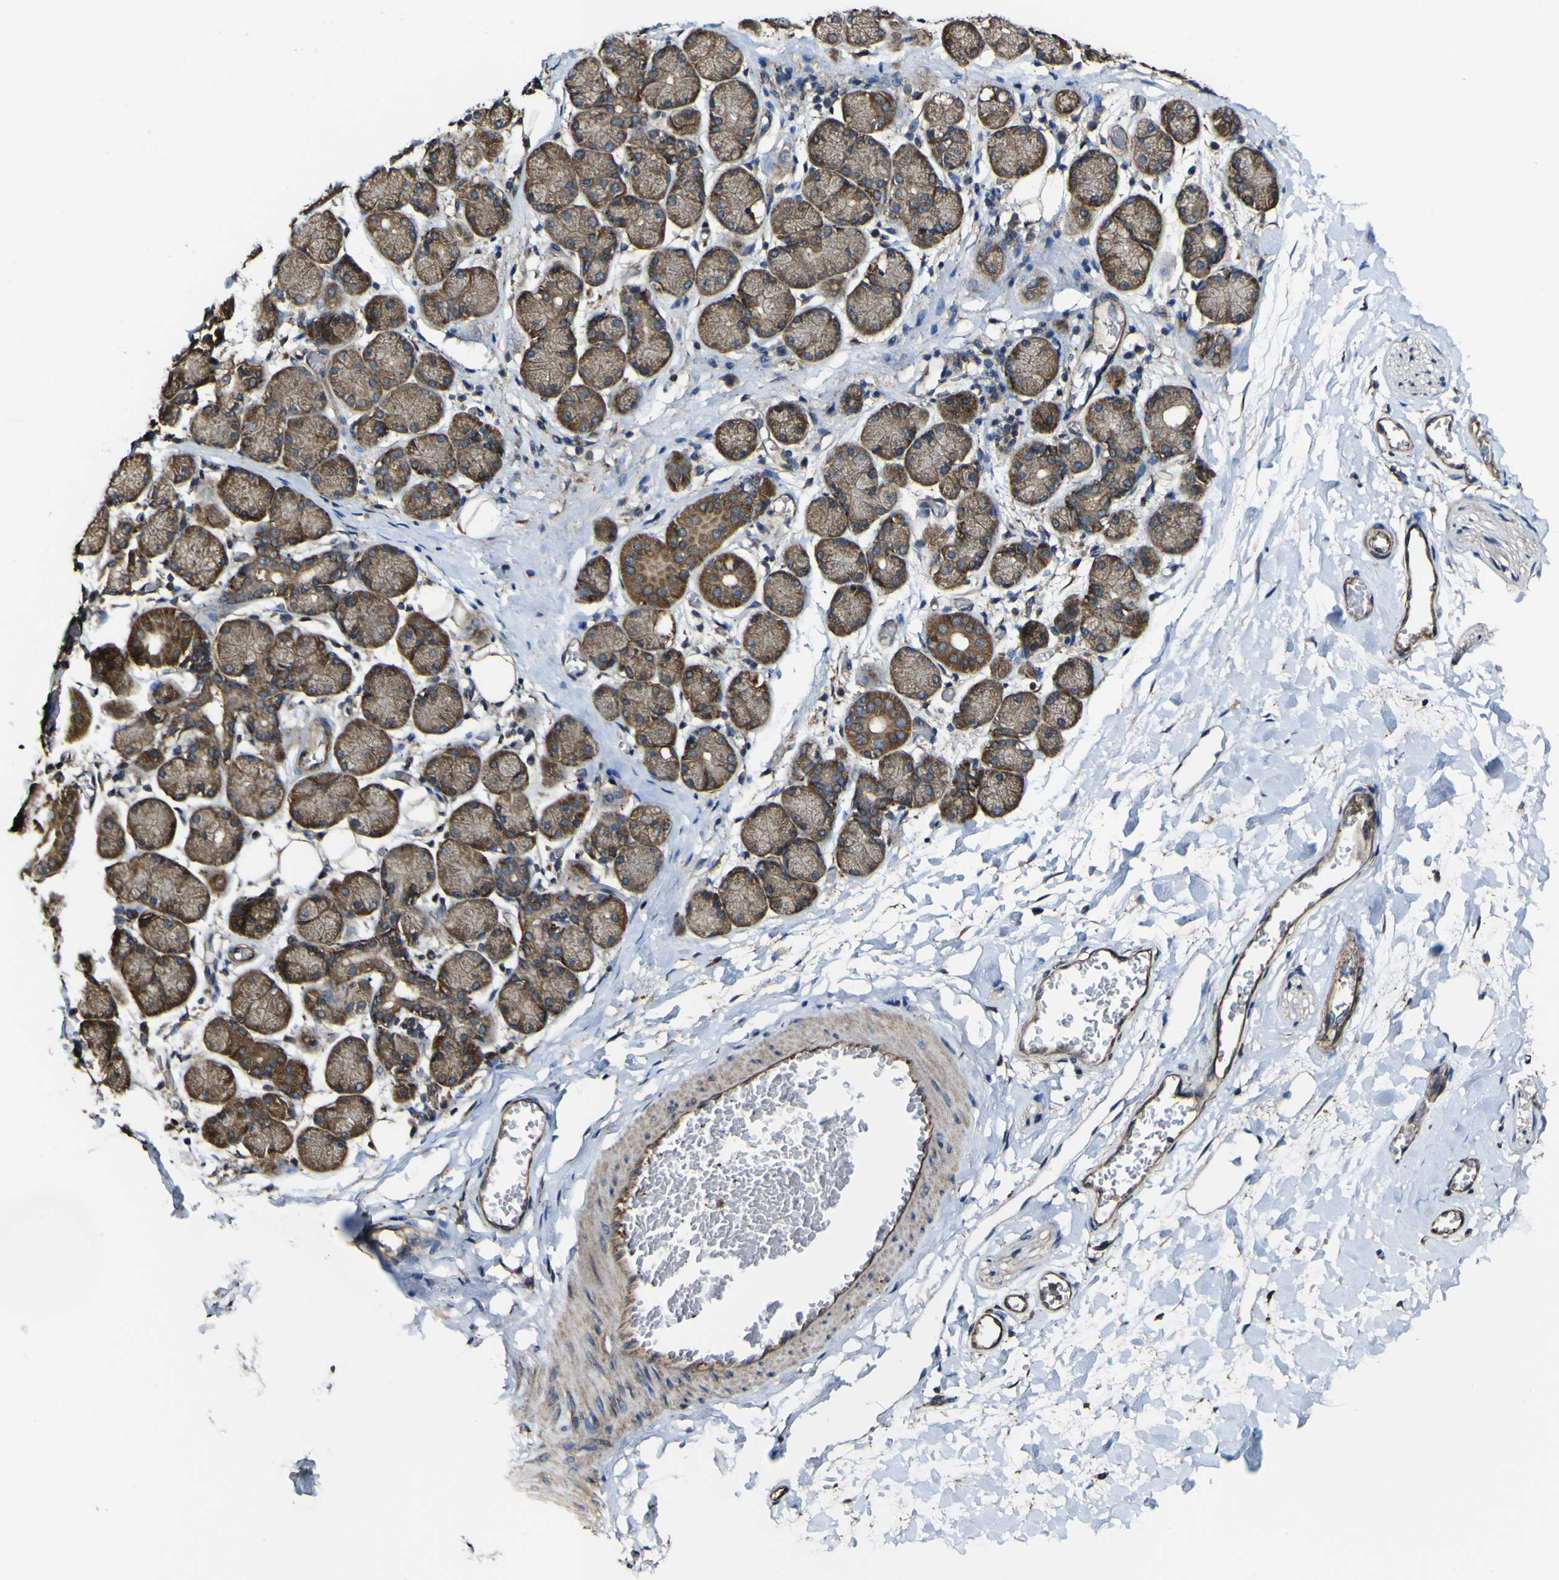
{"staining": {"intensity": "strong", "quantity": ">75%", "location": "cytoplasmic/membranous"}, "tissue": "salivary gland", "cell_type": "Glandular cells", "image_type": "normal", "snomed": [{"axis": "morphology", "description": "Normal tissue, NOS"}, {"axis": "topography", "description": "Salivary gland"}], "caption": "Glandular cells demonstrate high levels of strong cytoplasmic/membranous expression in approximately >75% of cells in unremarkable salivary gland.", "gene": "NAALADL2", "patient": {"sex": "female", "age": 24}}